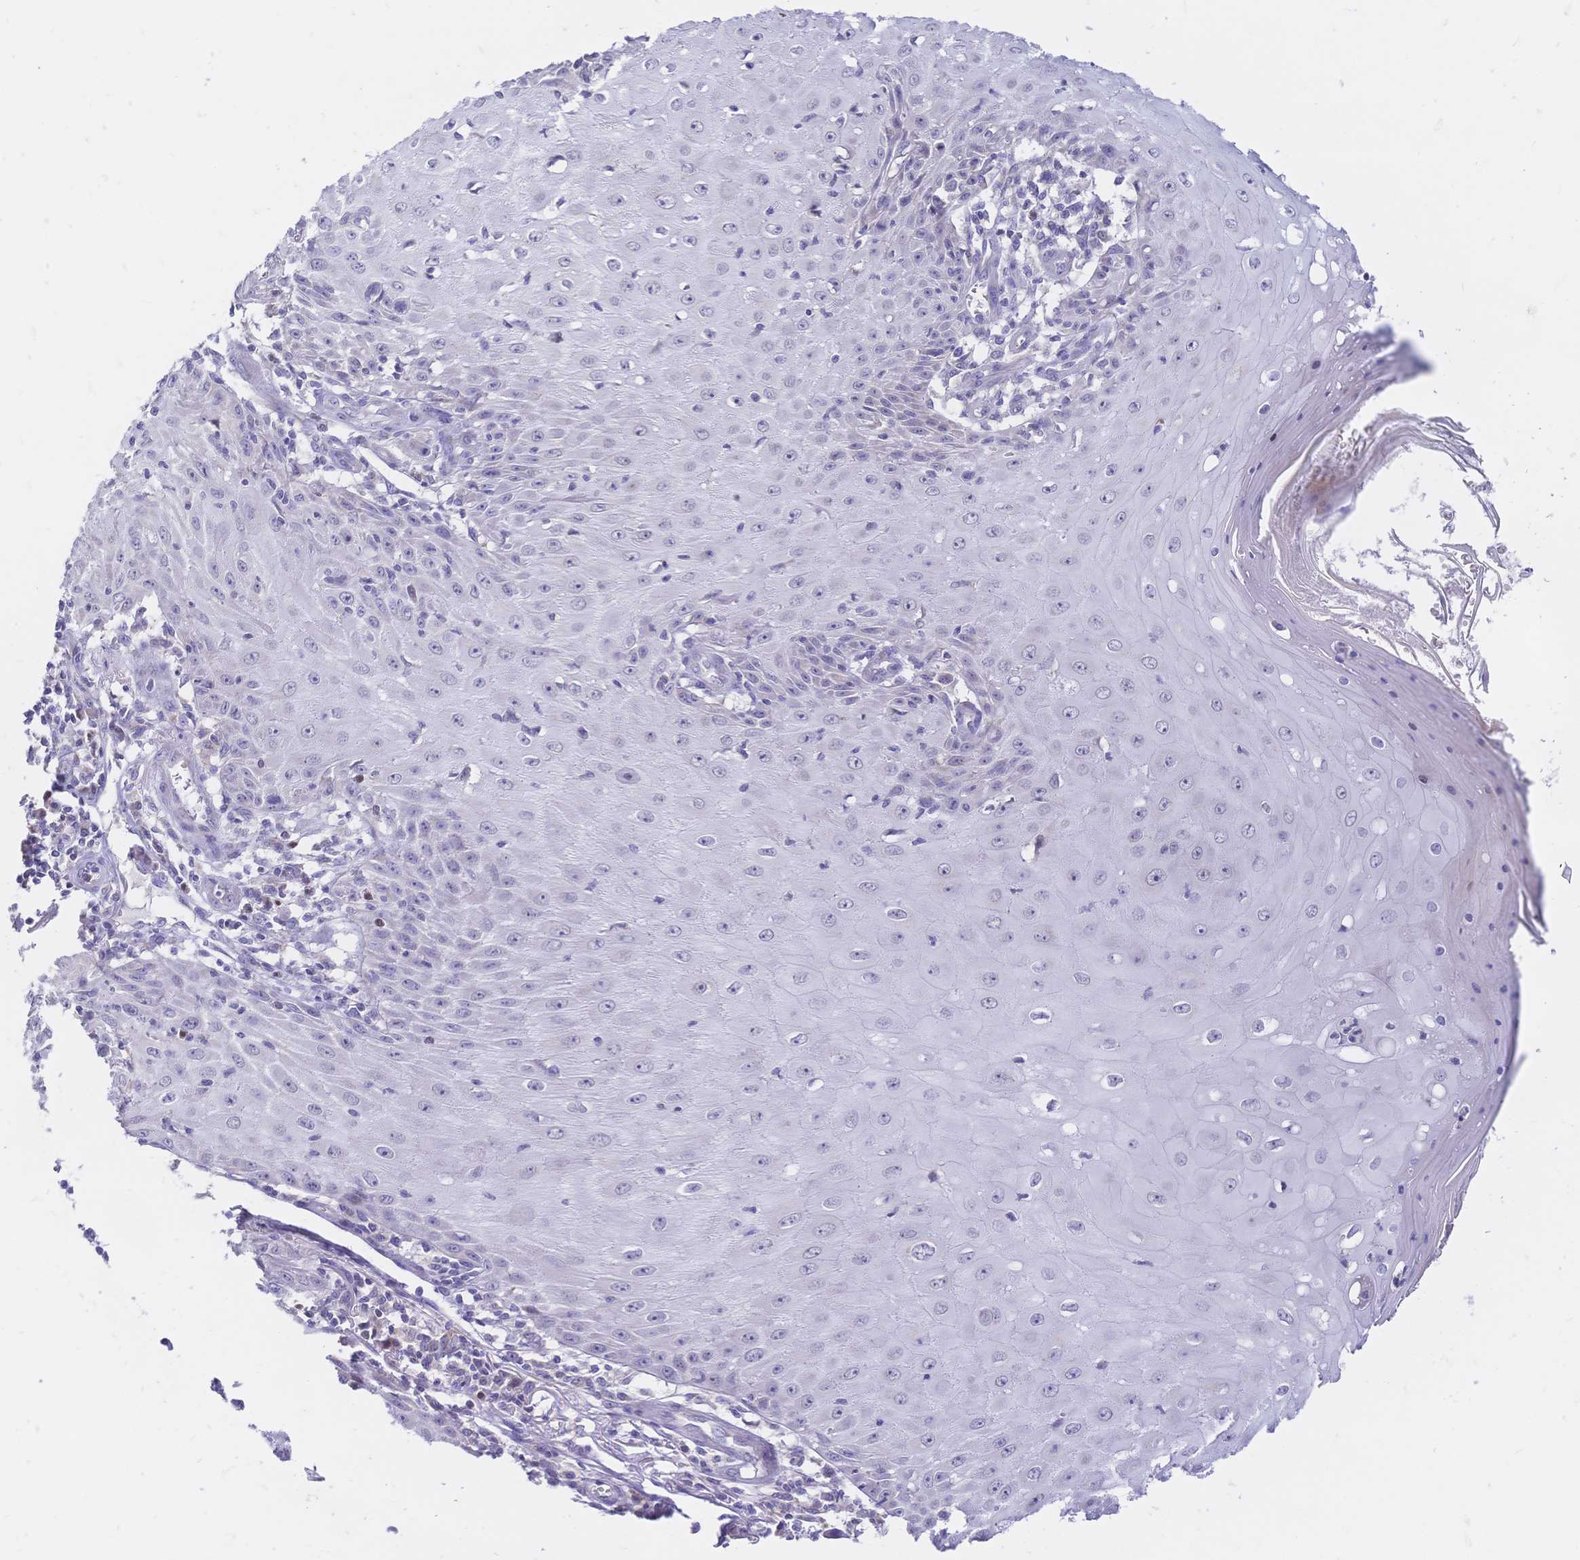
{"staining": {"intensity": "negative", "quantity": "none", "location": "none"}, "tissue": "skin cancer", "cell_type": "Tumor cells", "image_type": "cancer", "snomed": [{"axis": "morphology", "description": "Squamous cell carcinoma, NOS"}, {"axis": "topography", "description": "Skin"}], "caption": "Immunohistochemical staining of human skin cancer (squamous cell carcinoma) shows no significant expression in tumor cells. The staining was performed using DAB to visualize the protein expression in brown, while the nuclei were stained in blue with hematoxylin (Magnification: 20x).", "gene": "CLEC18B", "patient": {"sex": "female", "age": 73}}